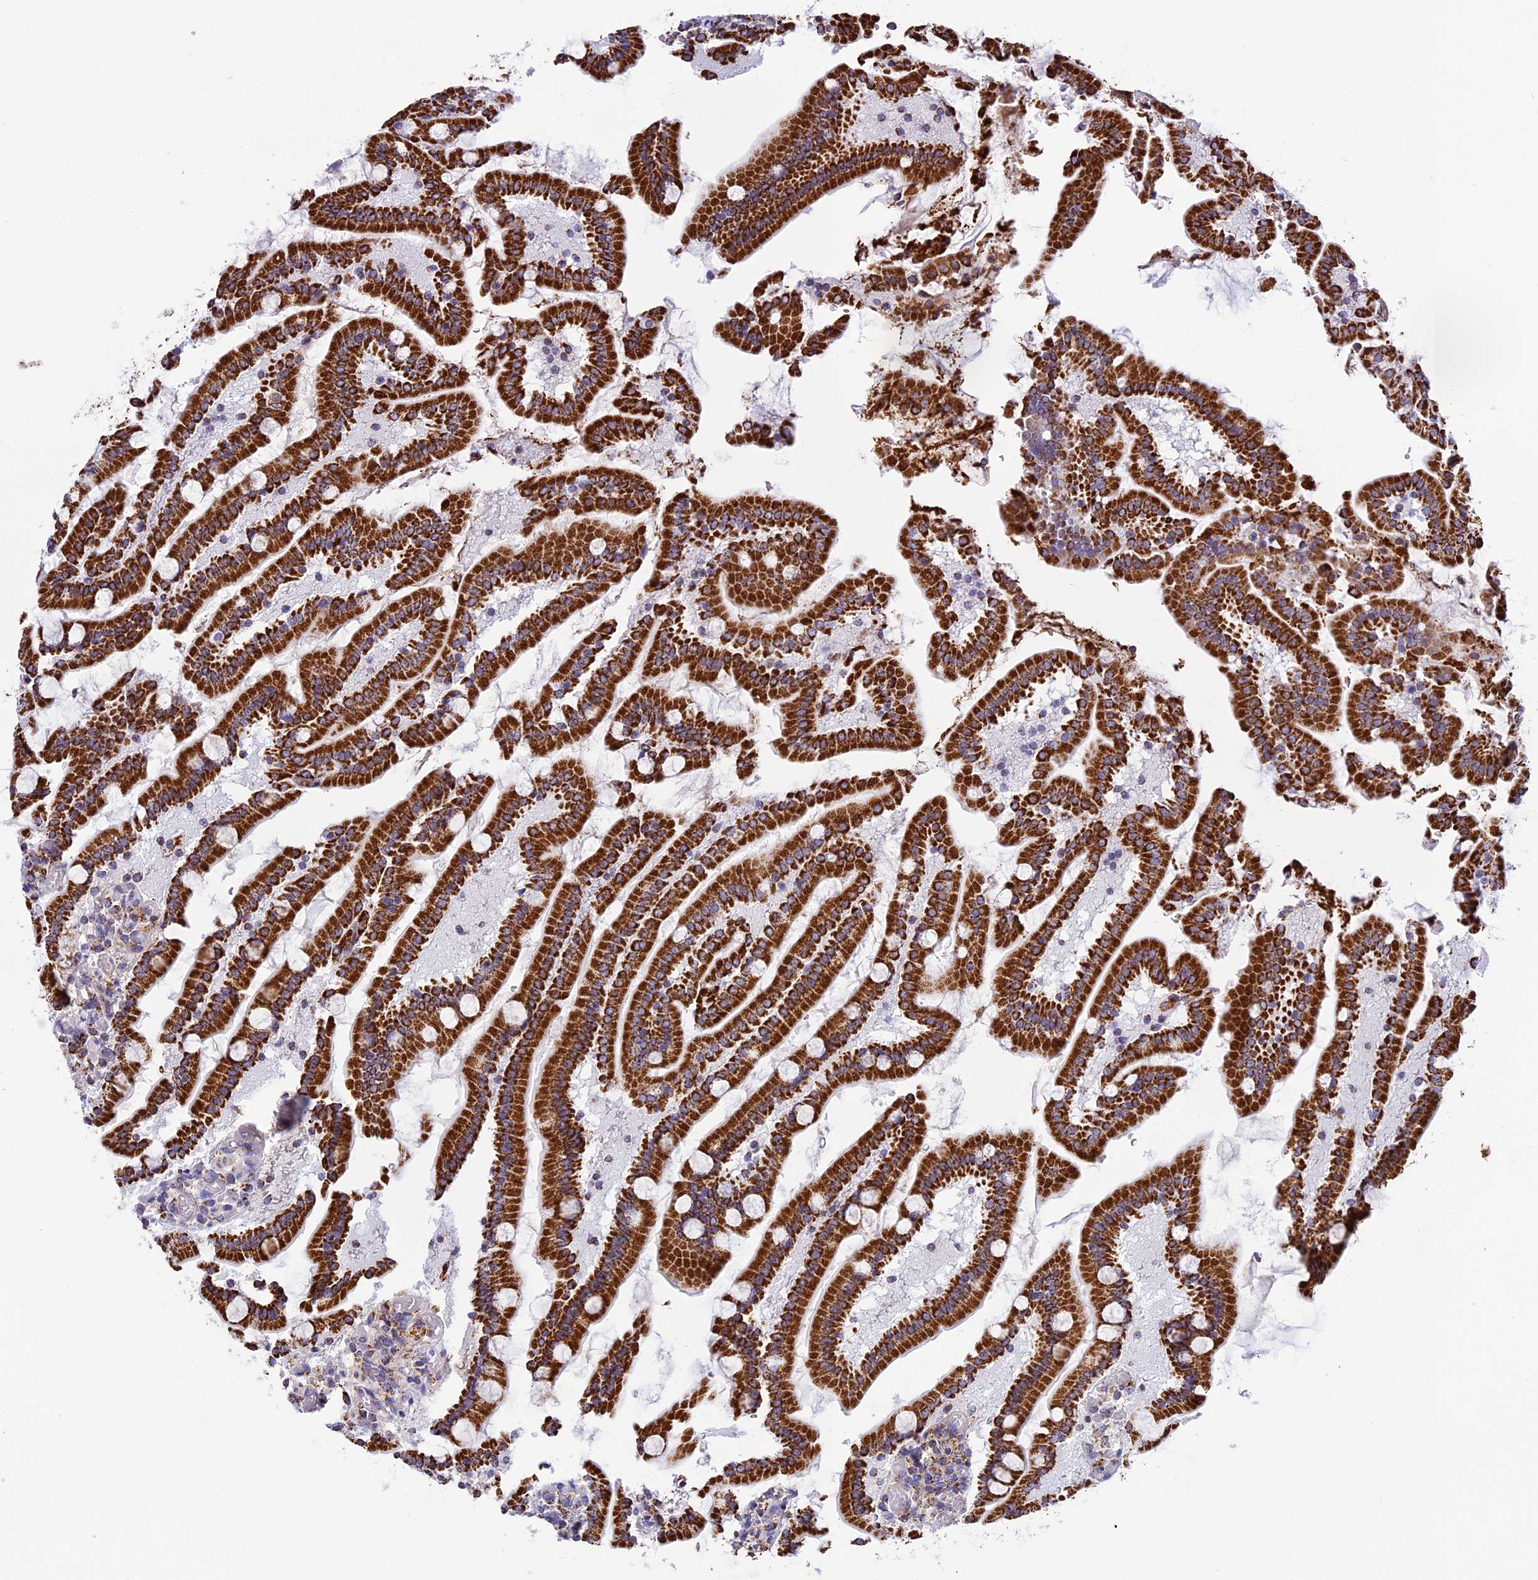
{"staining": {"intensity": "strong", "quantity": ">75%", "location": "cytoplasmic/membranous"}, "tissue": "duodenum", "cell_type": "Glandular cells", "image_type": "normal", "snomed": [{"axis": "morphology", "description": "Normal tissue, NOS"}, {"axis": "topography", "description": "Duodenum"}], "caption": "The photomicrograph reveals a brown stain indicating the presence of a protein in the cytoplasmic/membranous of glandular cells in duodenum. (DAB (3,3'-diaminobenzidine) IHC, brown staining for protein, blue staining for nuclei).", "gene": "KCNG1", "patient": {"sex": "male", "age": 55}}